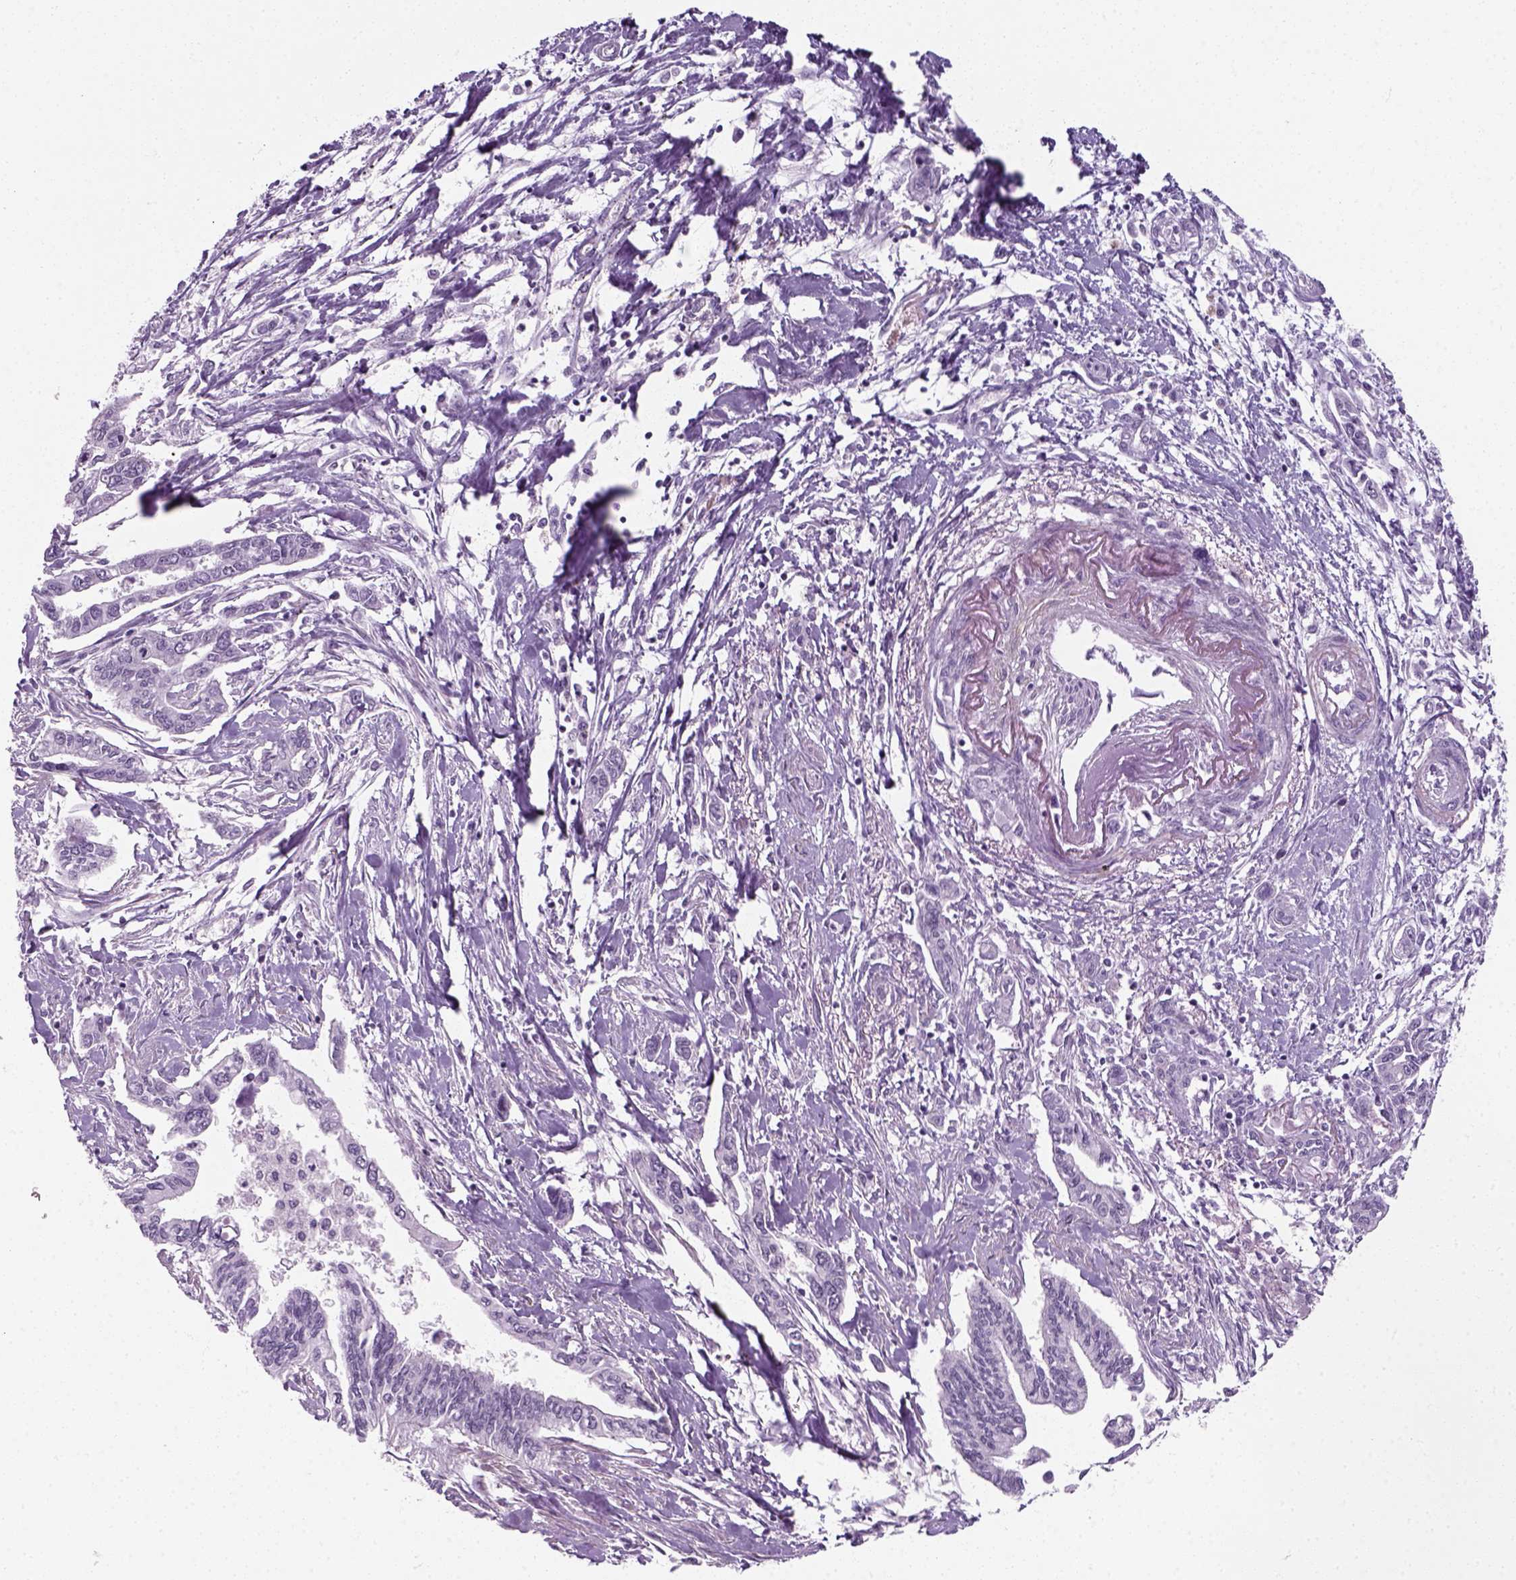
{"staining": {"intensity": "negative", "quantity": "none", "location": "none"}, "tissue": "pancreatic cancer", "cell_type": "Tumor cells", "image_type": "cancer", "snomed": [{"axis": "morphology", "description": "Adenocarcinoma, NOS"}, {"axis": "topography", "description": "Pancreas"}], "caption": "IHC image of human adenocarcinoma (pancreatic) stained for a protein (brown), which shows no staining in tumor cells.", "gene": "ZNF865", "patient": {"sex": "male", "age": 60}}